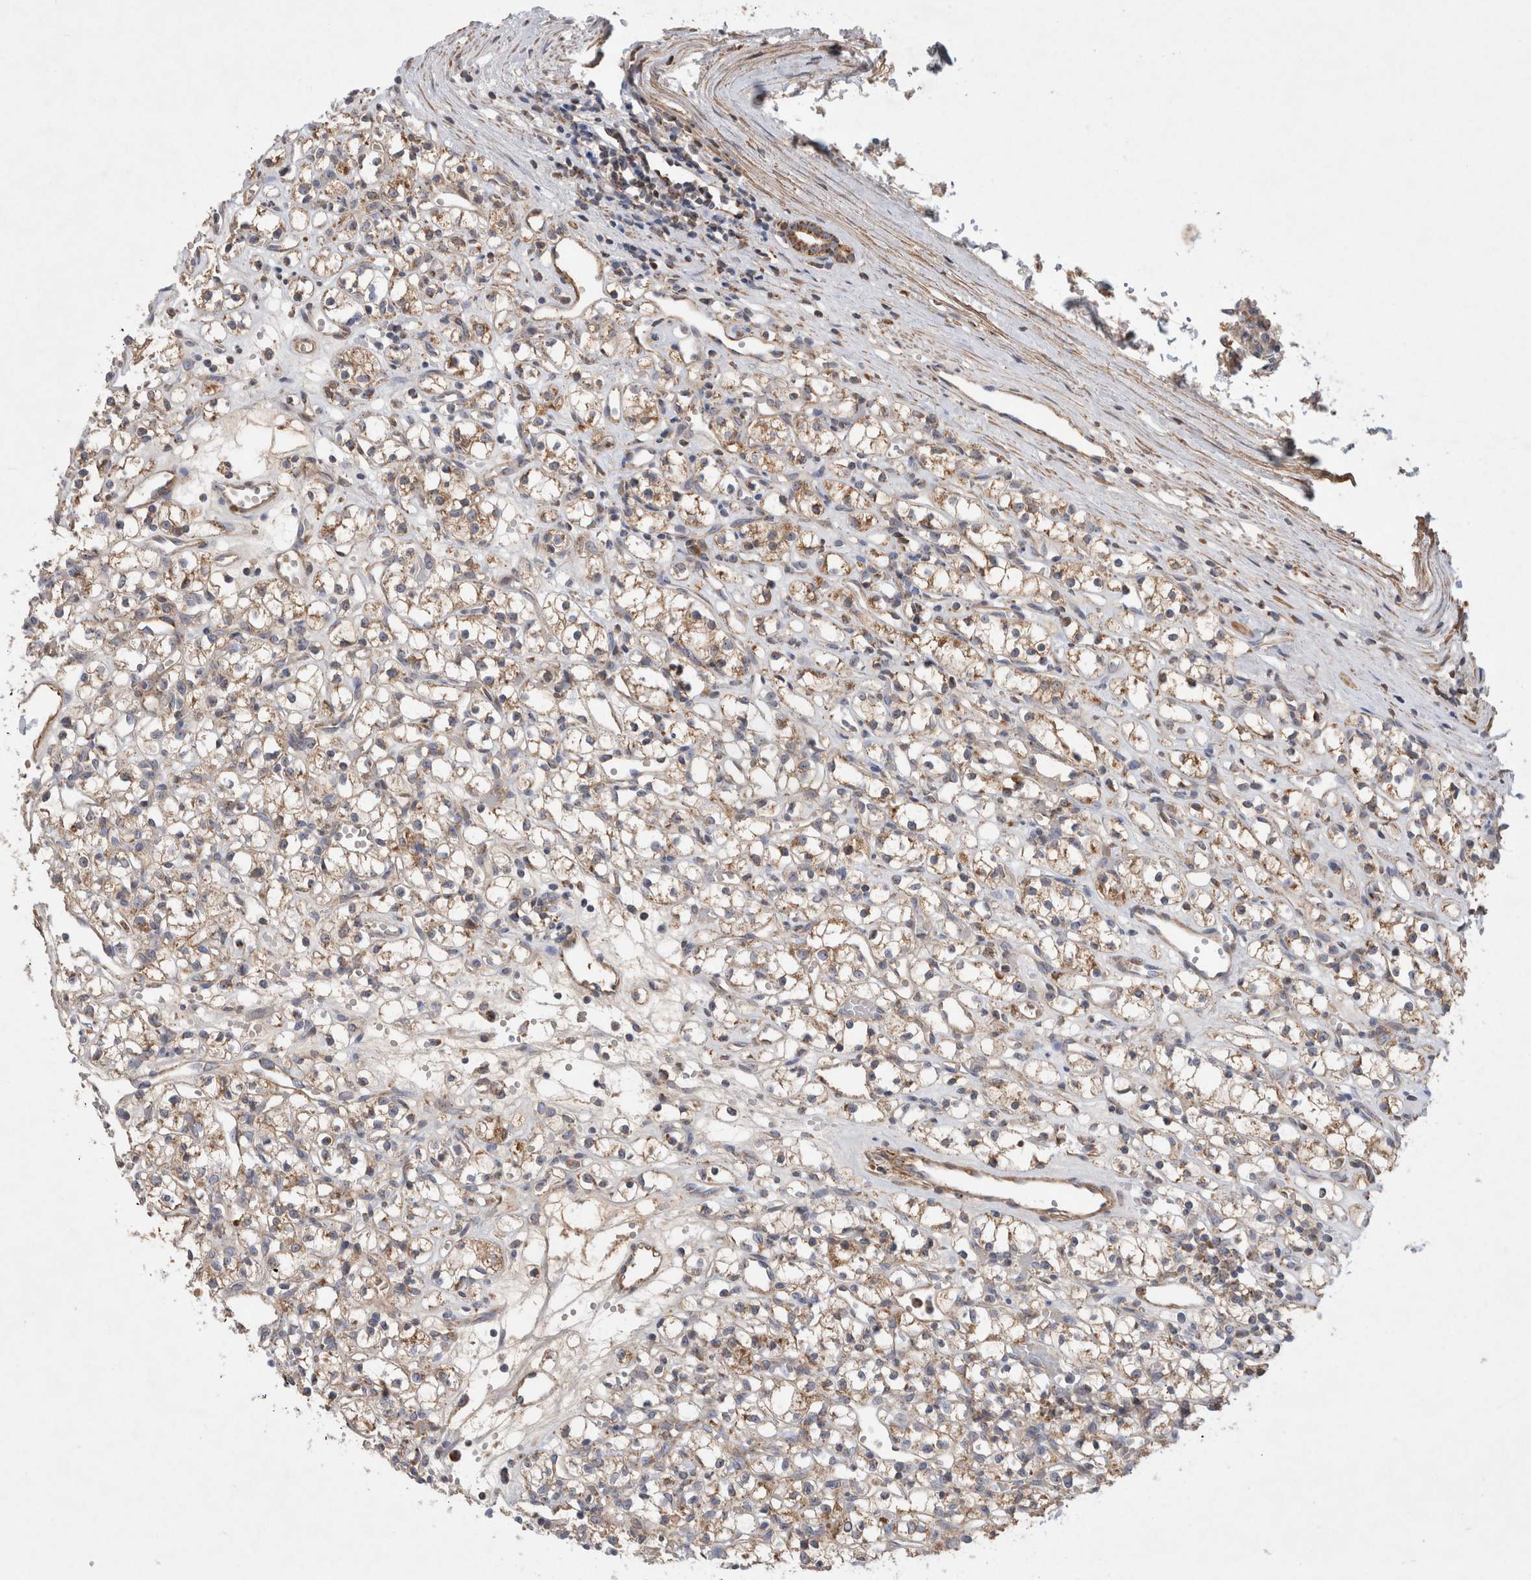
{"staining": {"intensity": "moderate", "quantity": "25%-75%", "location": "cytoplasmic/membranous"}, "tissue": "renal cancer", "cell_type": "Tumor cells", "image_type": "cancer", "snomed": [{"axis": "morphology", "description": "Adenocarcinoma, NOS"}, {"axis": "topography", "description": "Kidney"}], "caption": "Tumor cells display moderate cytoplasmic/membranous positivity in about 25%-75% of cells in renal cancer.", "gene": "MRPS28", "patient": {"sex": "female", "age": 59}}